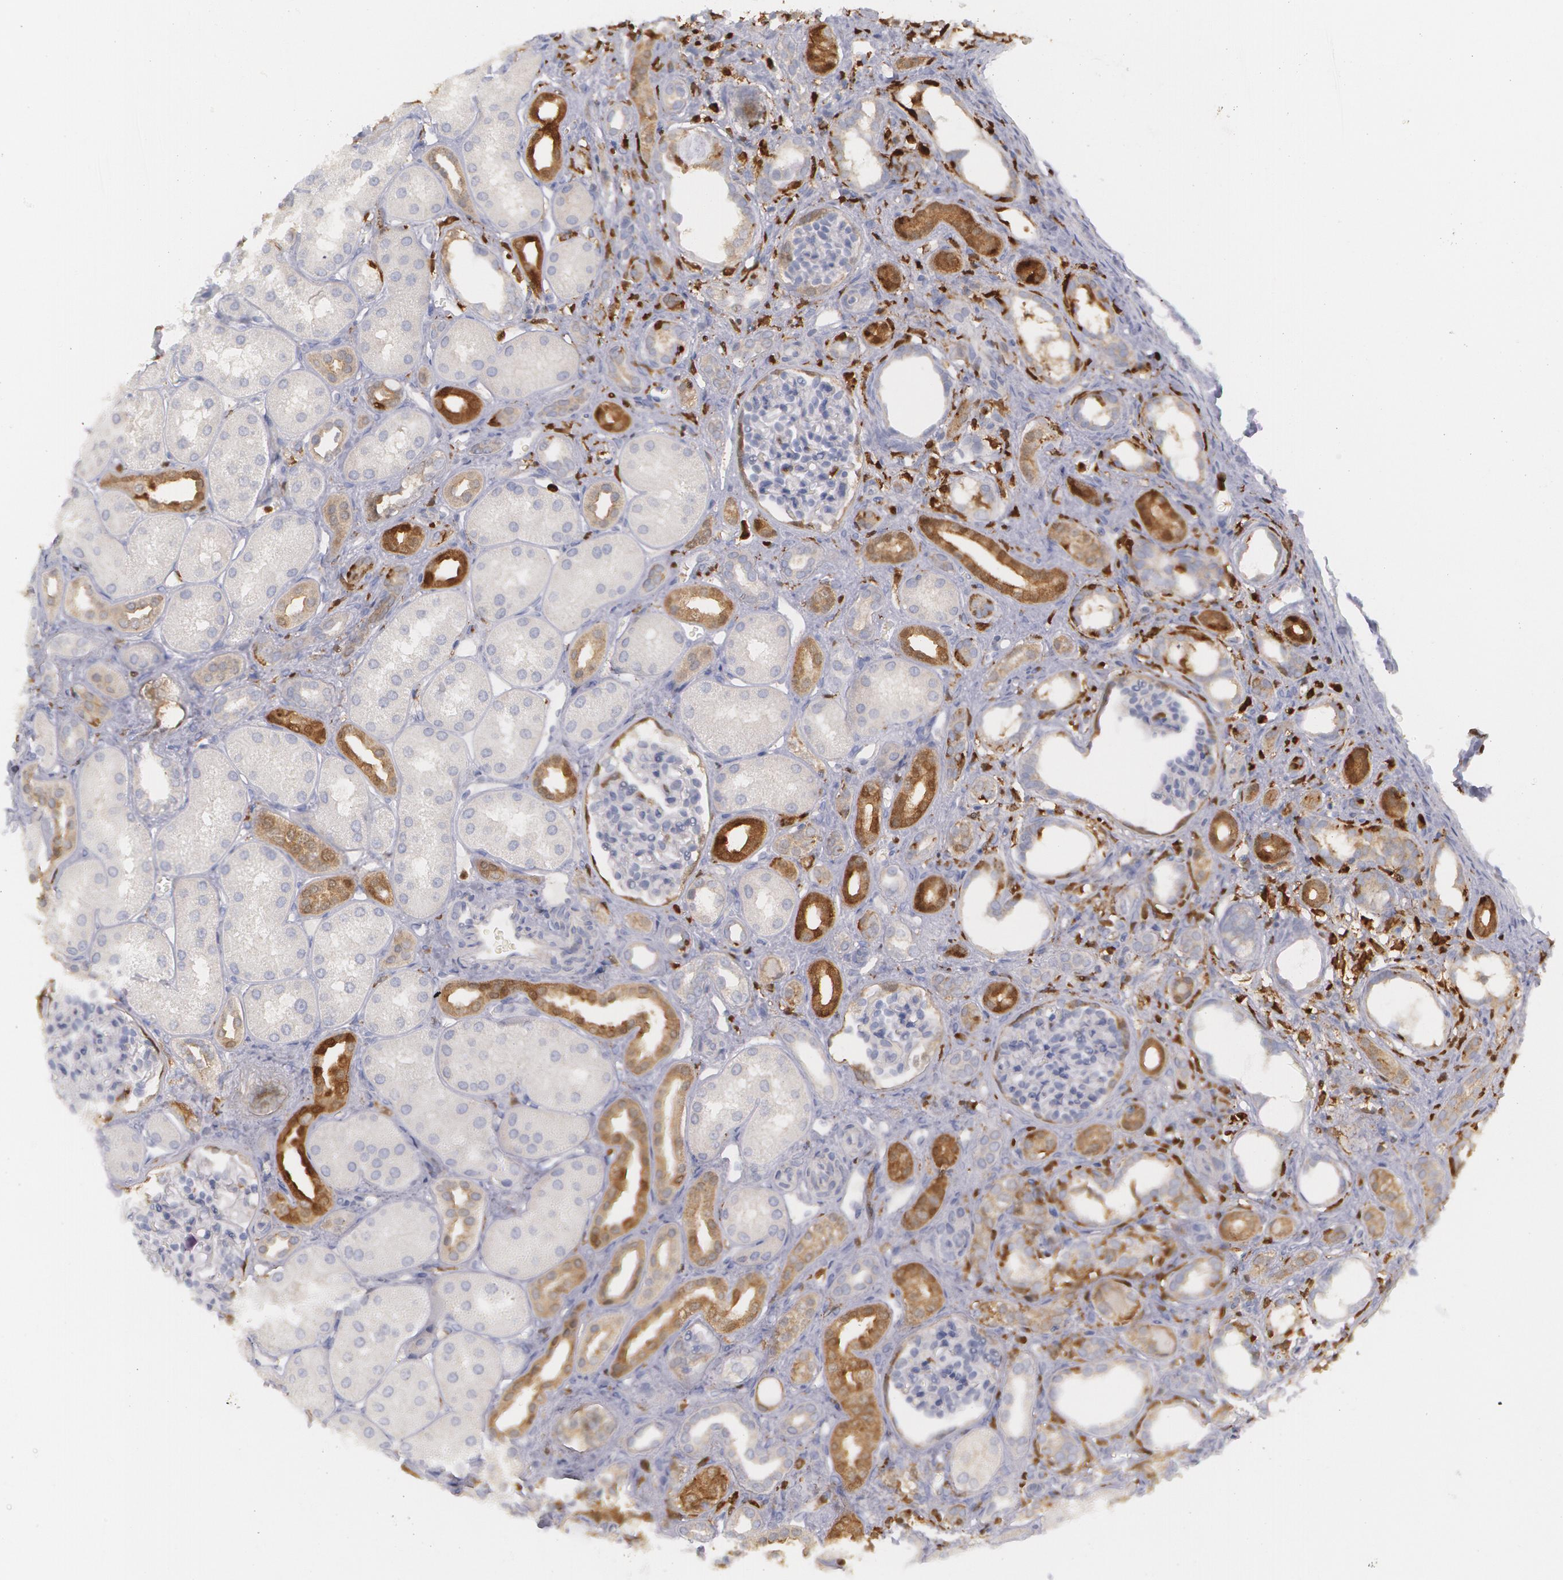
{"staining": {"intensity": "negative", "quantity": "none", "location": "none"}, "tissue": "kidney", "cell_type": "Cells in glomeruli", "image_type": "normal", "snomed": [{"axis": "morphology", "description": "Normal tissue, NOS"}, {"axis": "topography", "description": "Kidney"}], "caption": "A high-resolution histopathology image shows IHC staining of normal kidney, which exhibits no significant expression in cells in glomeruli.", "gene": "SYK", "patient": {"sex": "male", "age": 7}}